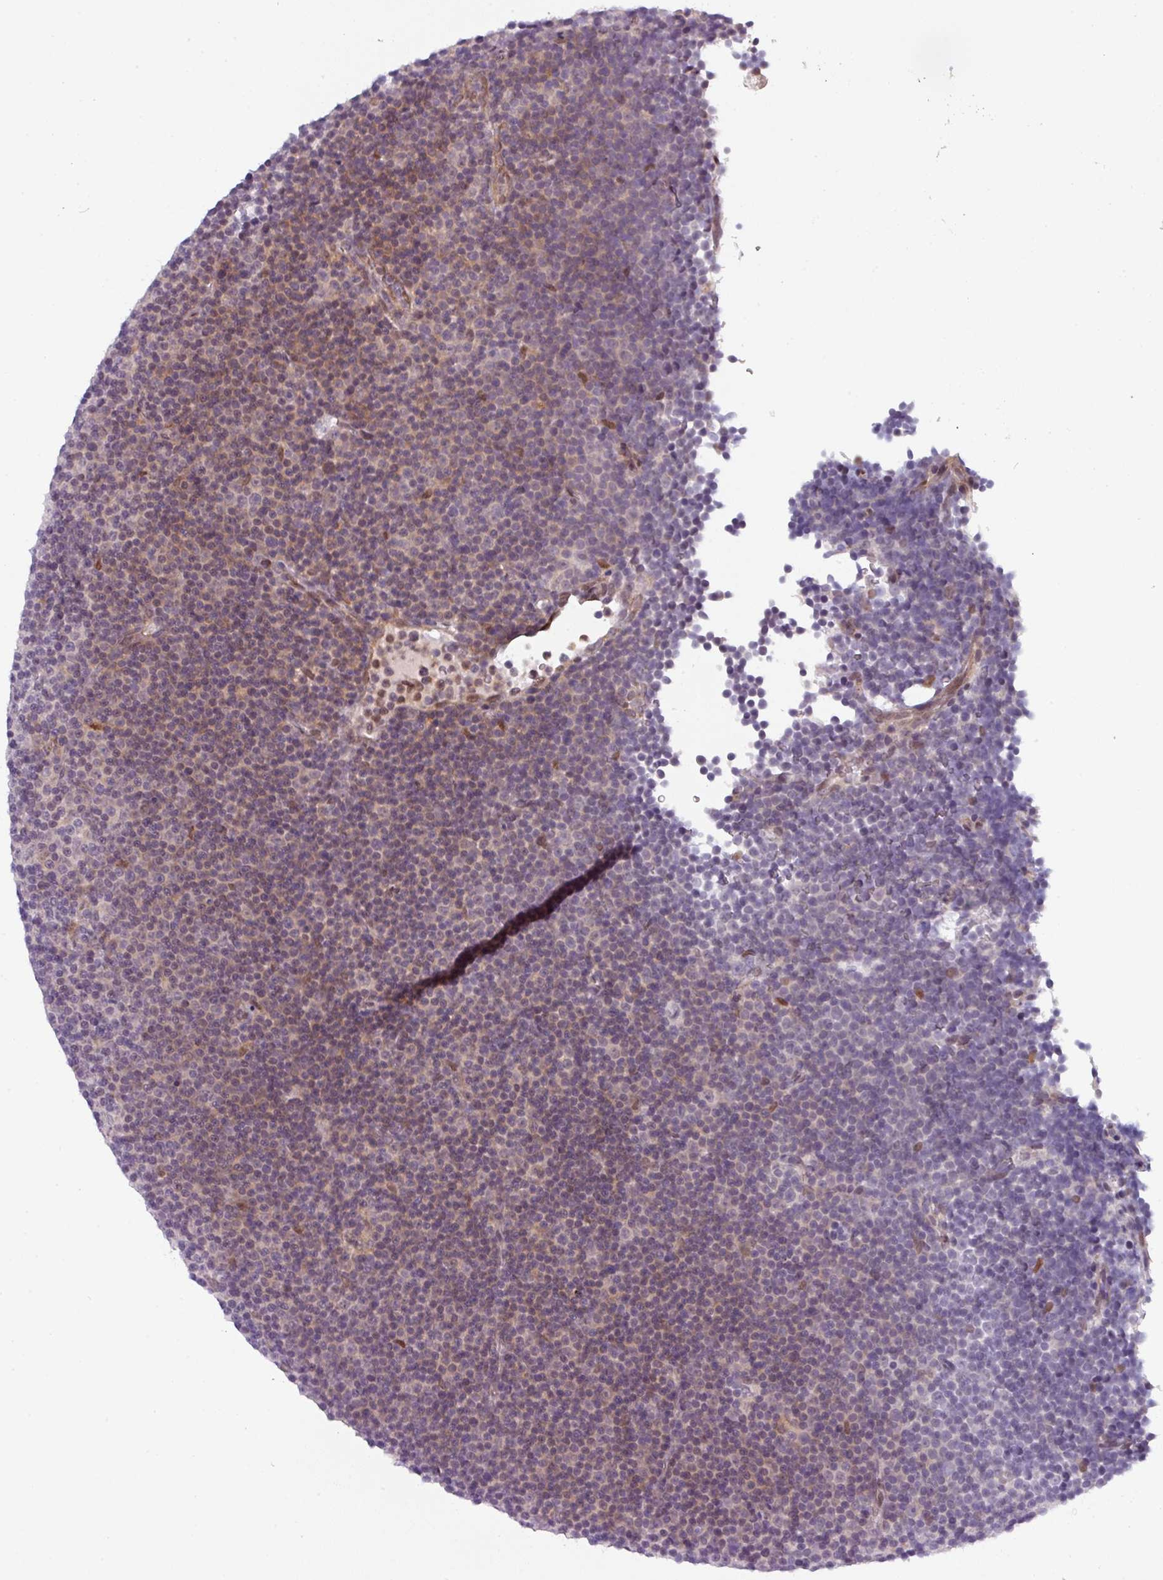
{"staining": {"intensity": "weak", "quantity": "<25%", "location": "cytoplasmic/membranous,nuclear"}, "tissue": "lymphoma", "cell_type": "Tumor cells", "image_type": "cancer", "snomed": [{"axis": "morphology", "description": "Malignant lymphoma, non-Hodgkin's type, Low grade"}, {"axis": "topography", "description": "Lymph node"}], "caption": "The immunohistochemistry (IHC) micrograph has no significant staining in tumor cells of low-grade malignant lymphoma, non-Hodgkin's type tissue.", "gene": "PRAMEF12", "patient": {"sex": "female", "age": 67}}